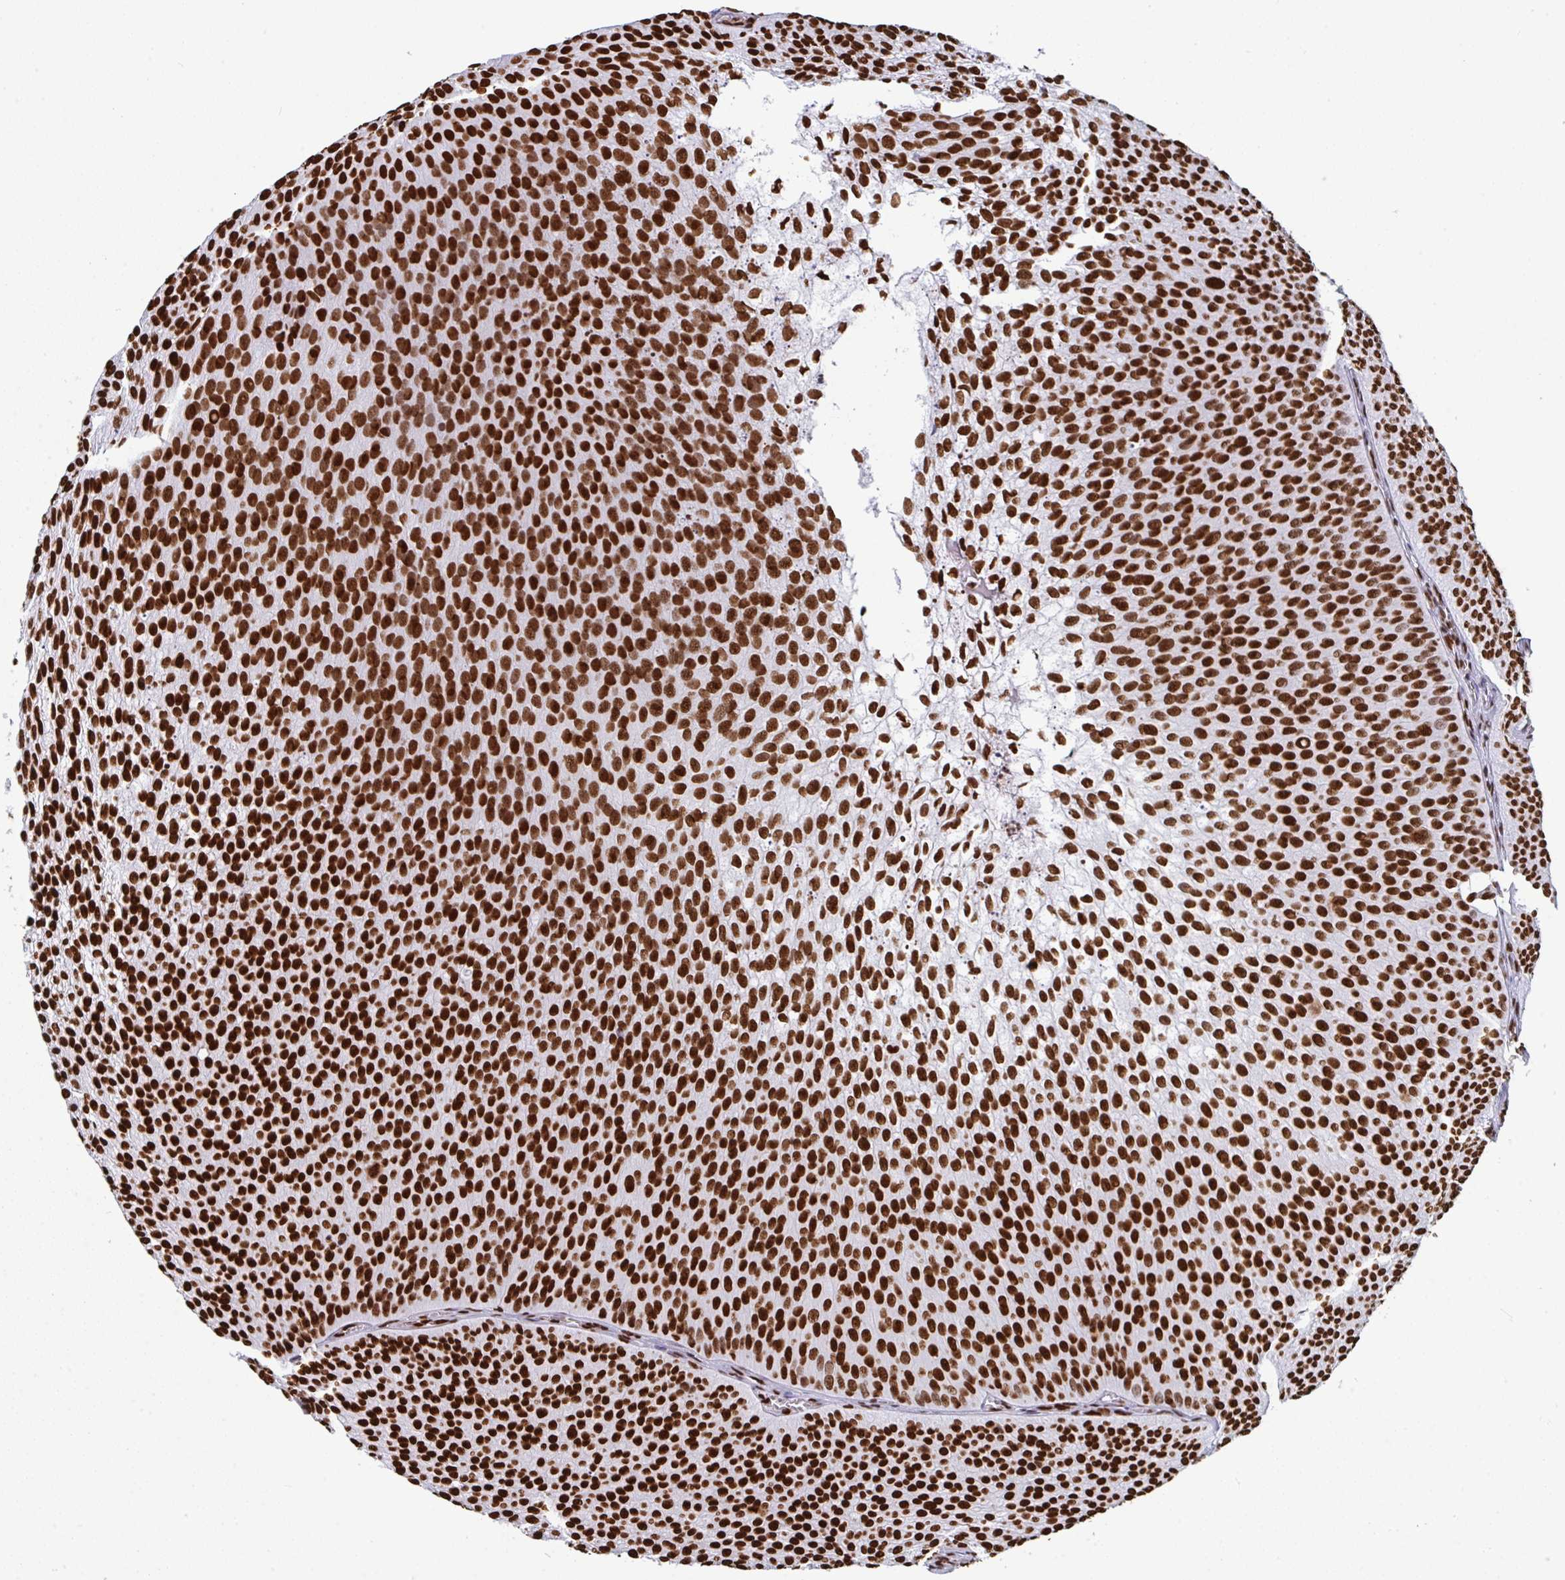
{"staining": {"intensity": "strong", "quantity": ">75%", "location": "nuclear"}, "tissue": "urothelial cancer", "cell_type": "Tumor cells", "image_type": "cancer", "snomed": [{"axis": "morphology", "description": "Urothelial carcinoma, Low grade"}, {"axis": "topography", "description": "Urinary bladder"}], "caption": "Strong nuclear protein expression is present in about >75% of tumor cells in urothelial cancer.", "gene": "GAR1", "patient": {"sex": "male", "age": 91}}